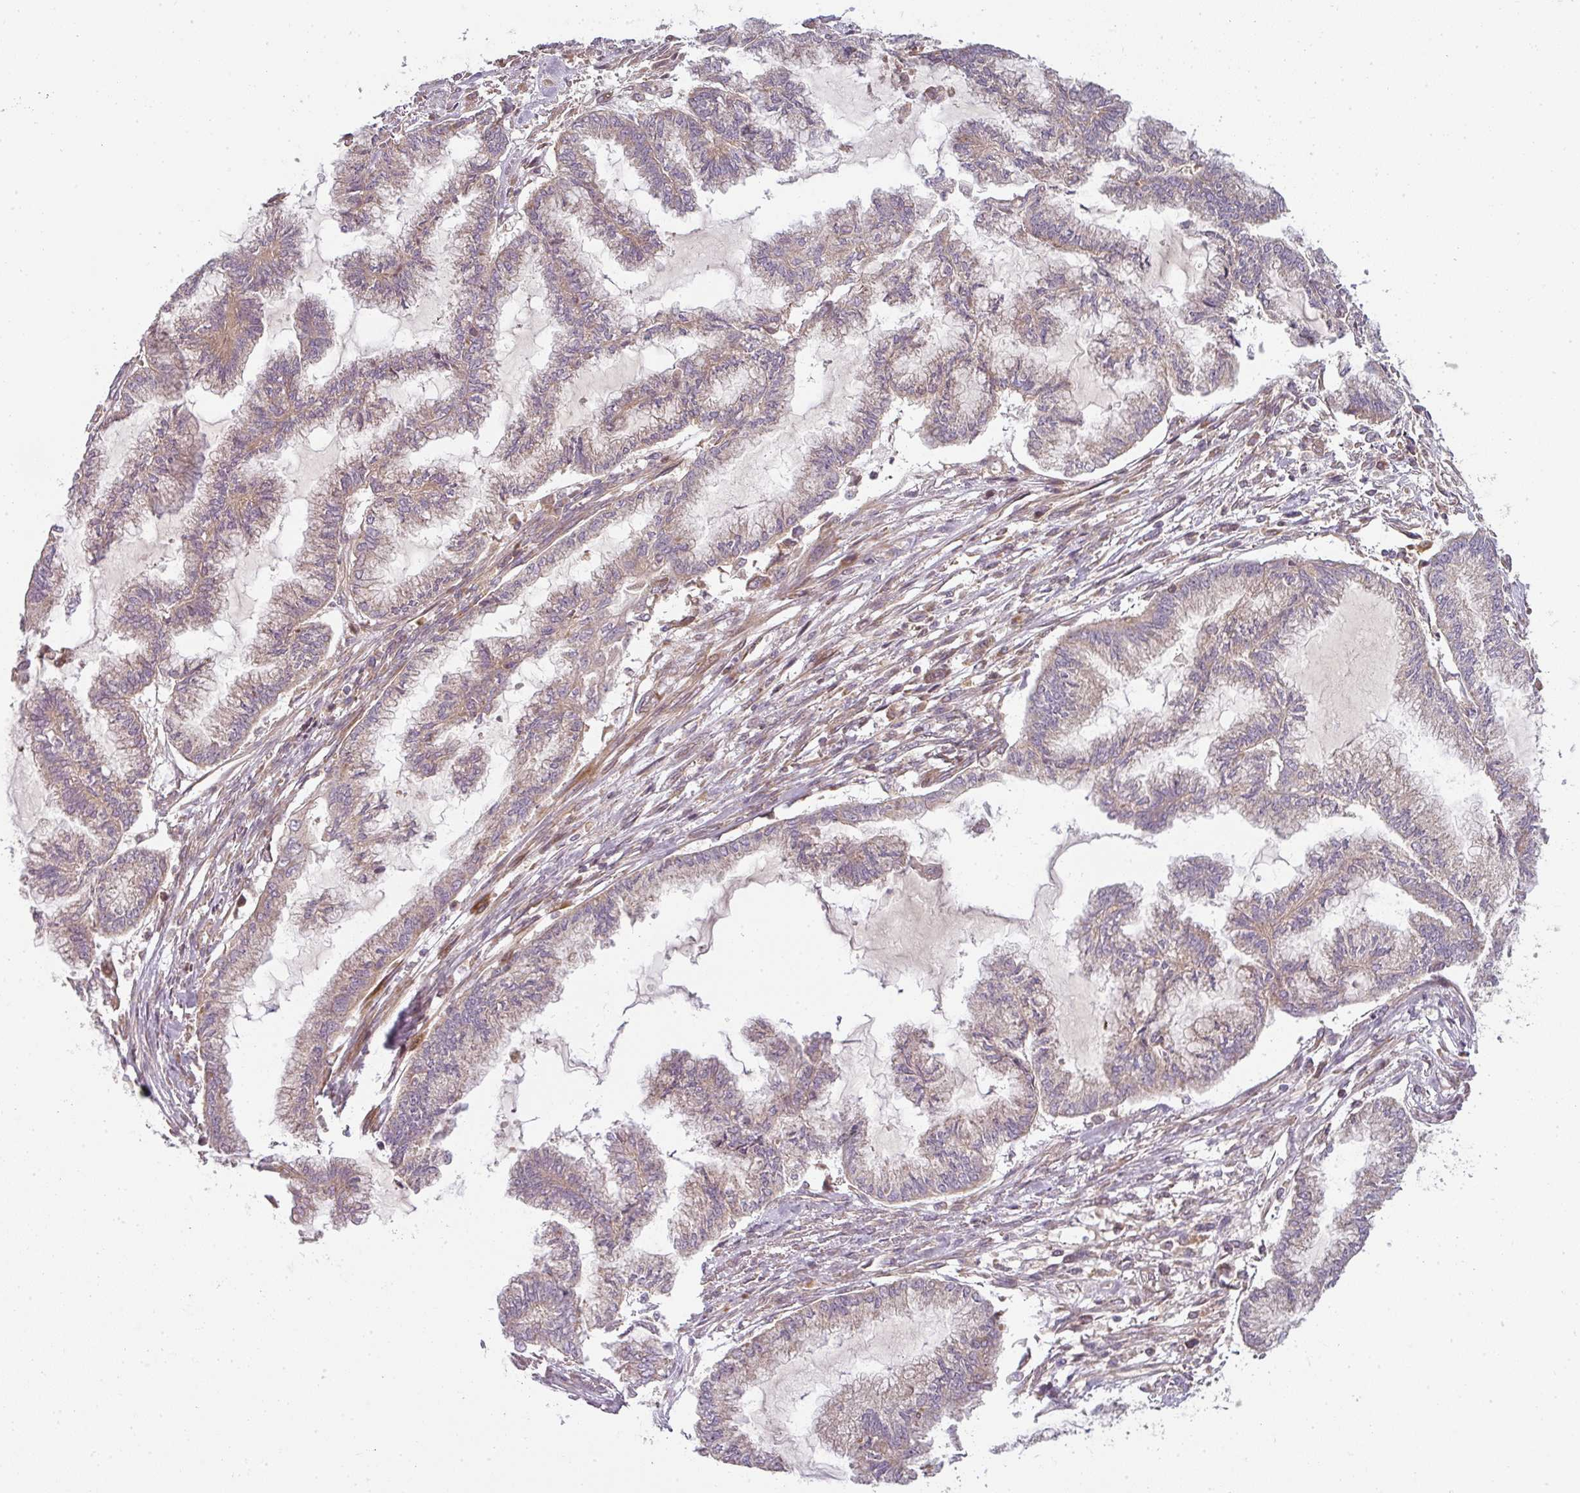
{"staining": {"intensity": "weak", "quantity": "25%-75%", "location": "cytoplasmic/membranous"}, "tissue": "endometrial cancer", "cell_type": "Tumor cells", "image_type": "cancer", "snomed": [{"axis": "morphology", "description": "Adenocarcinoma, NOS"}, {"axis": "topography", "description": "Endometrium"}], "caption": "Immunohistochemistry image of neoplastic tissue: endometrial adenocarcinoma stained using immunohistochemistry (IHC) displays low levels of weak protein expression localized specifically in the cytoplasmic/membranous of tumor cells, appearing as a cytoplasmic/membranous brown color.", "gene": "CNOT1", "patient": {"sex": "female", "age": 86}}